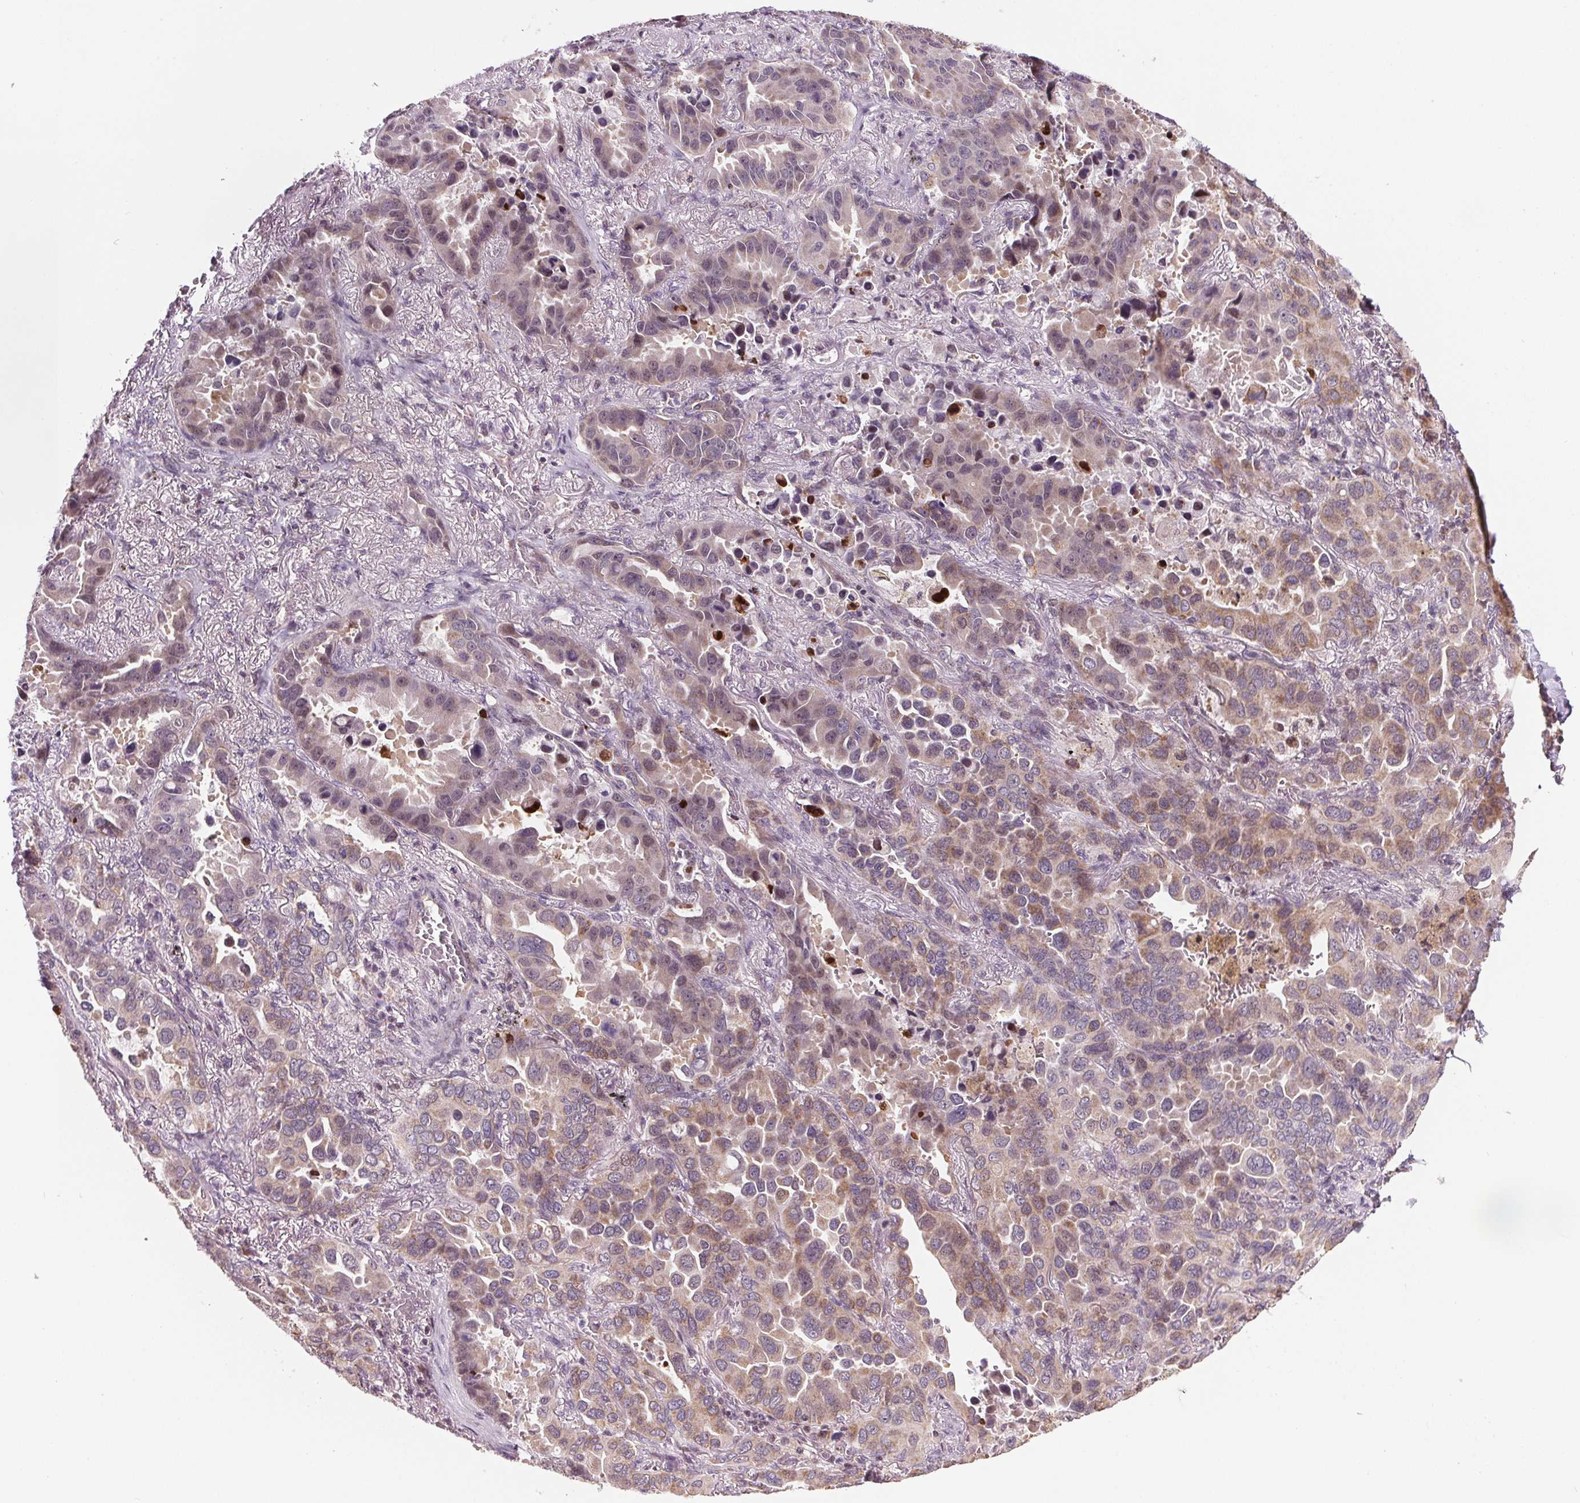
{"staining": {"intensity": "weak", "quantity": ">75%", "location": "cytoplasmic/membranous"}, "tissue": "lung cancer", "cell_type": "Tumor cells", "image_type": "cancer", "snomed": [{"axis": "morphology", "description": "Adenocarcinoma, NOS"}, {"axis": "topography", "description": "Lung"}], "caption": "Lung cancer (adenocarcinoma) stained with immunohistochemistry (IHC) displays weak cytoplasmic/membranous positivity in approximately >75% of tumor cells.", "gene": "SUCLA2", "patient": {"sex": "male", "age": 64}}